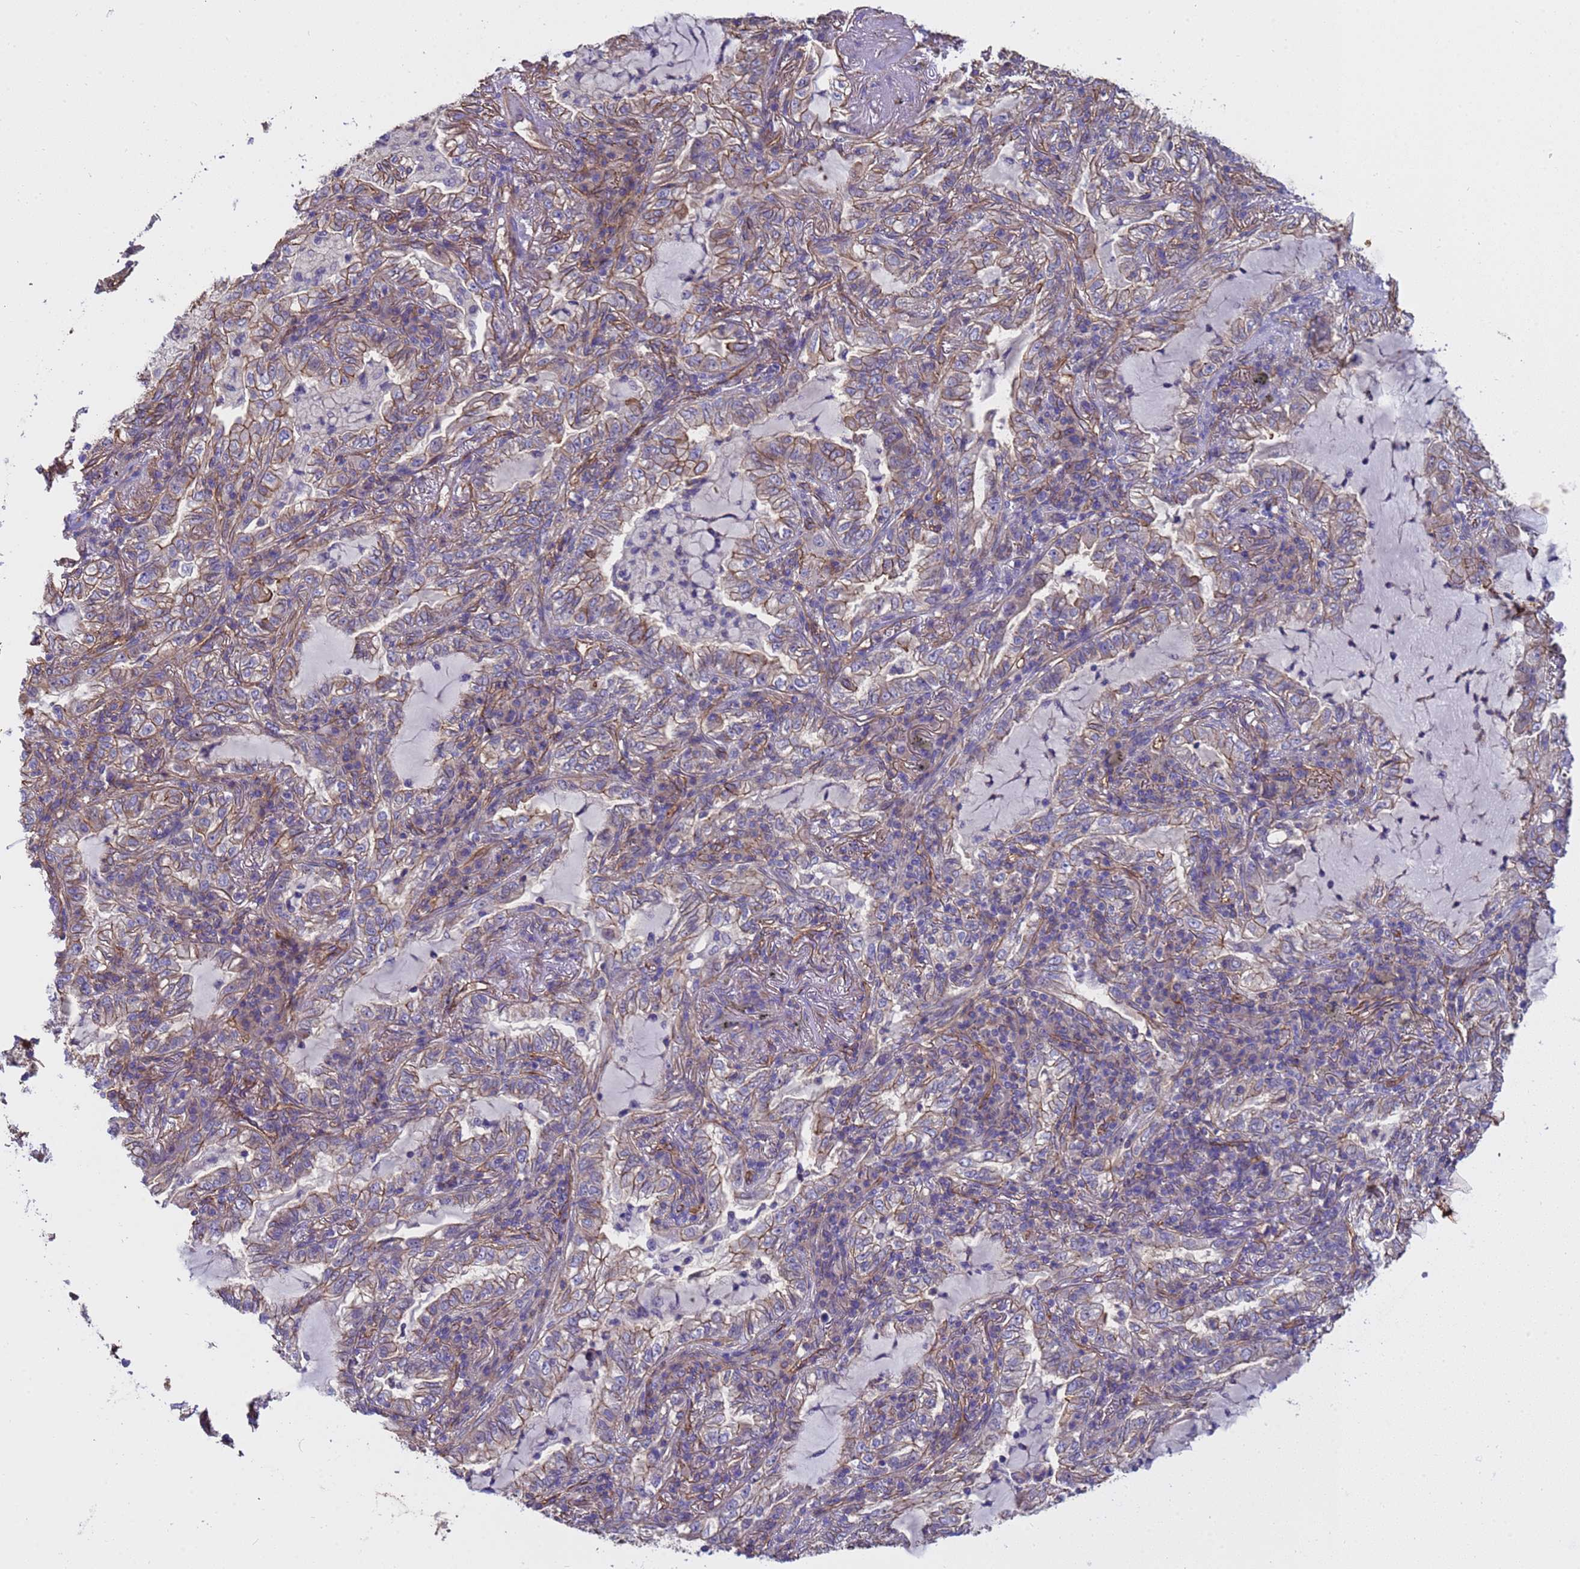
{"staining": {"intensity": "moderate", "quantity": "25%-75%", "location": "cytoplasmic/membranous"}, "tissue": "lung cancer", "cell_type": "Tumor cells", "image_type": "cancer", "snomed": [{"axis": "morphology", "description": "Adenocarcinoma, NOS"}, {"axis": "topography", "description": "Lung"}], "caption": "Human lung cancer (adenocarcinoma) stained with a protein marker demonstrates moderate staining in tumor cells.", "gene": "ZNF248", "patient": {"sex": "female", "age": 73}}